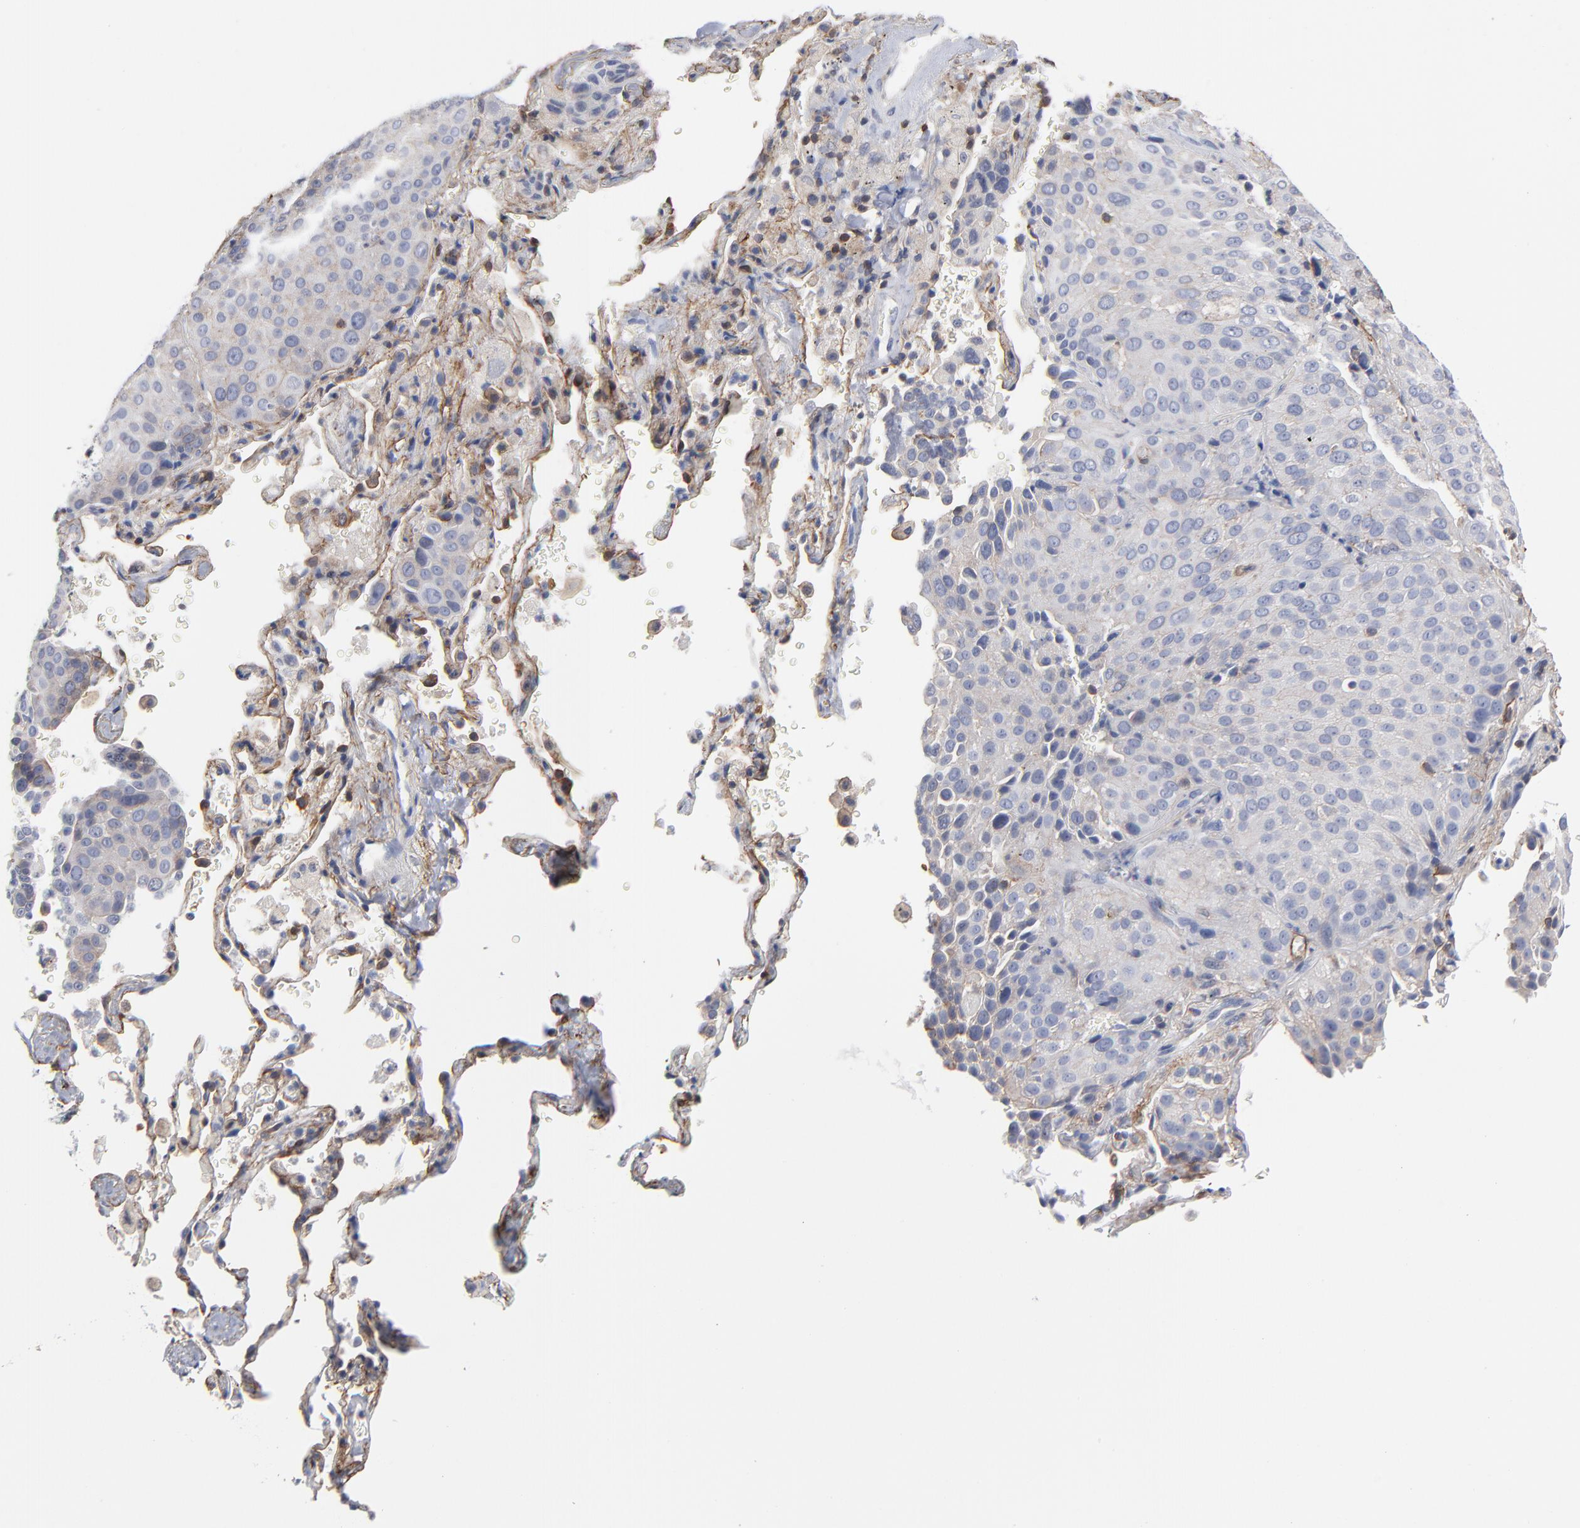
{"staining": {"intensity": "weak", "quantity": "25%-75%", "location": "cytoplasmic/membranous"}, "tissue": "lung cancer", "cell_type": "Tumor cells", "image_type": "cancer", "snomed": [{"axis": "morphology", "description": "Squamous cell carcinoma, NOS"}, {"axis": "topography", "description": "Lung"}], "caption": "Human lung squamous cell carcinoma stained for a protein (brown) demonstrates weak cytoplasmic/membranous positive expression in about 25%-75% of tumor cells.", "gene": "PDLIM2", "patient": {"sex": "male", "age": 54}}